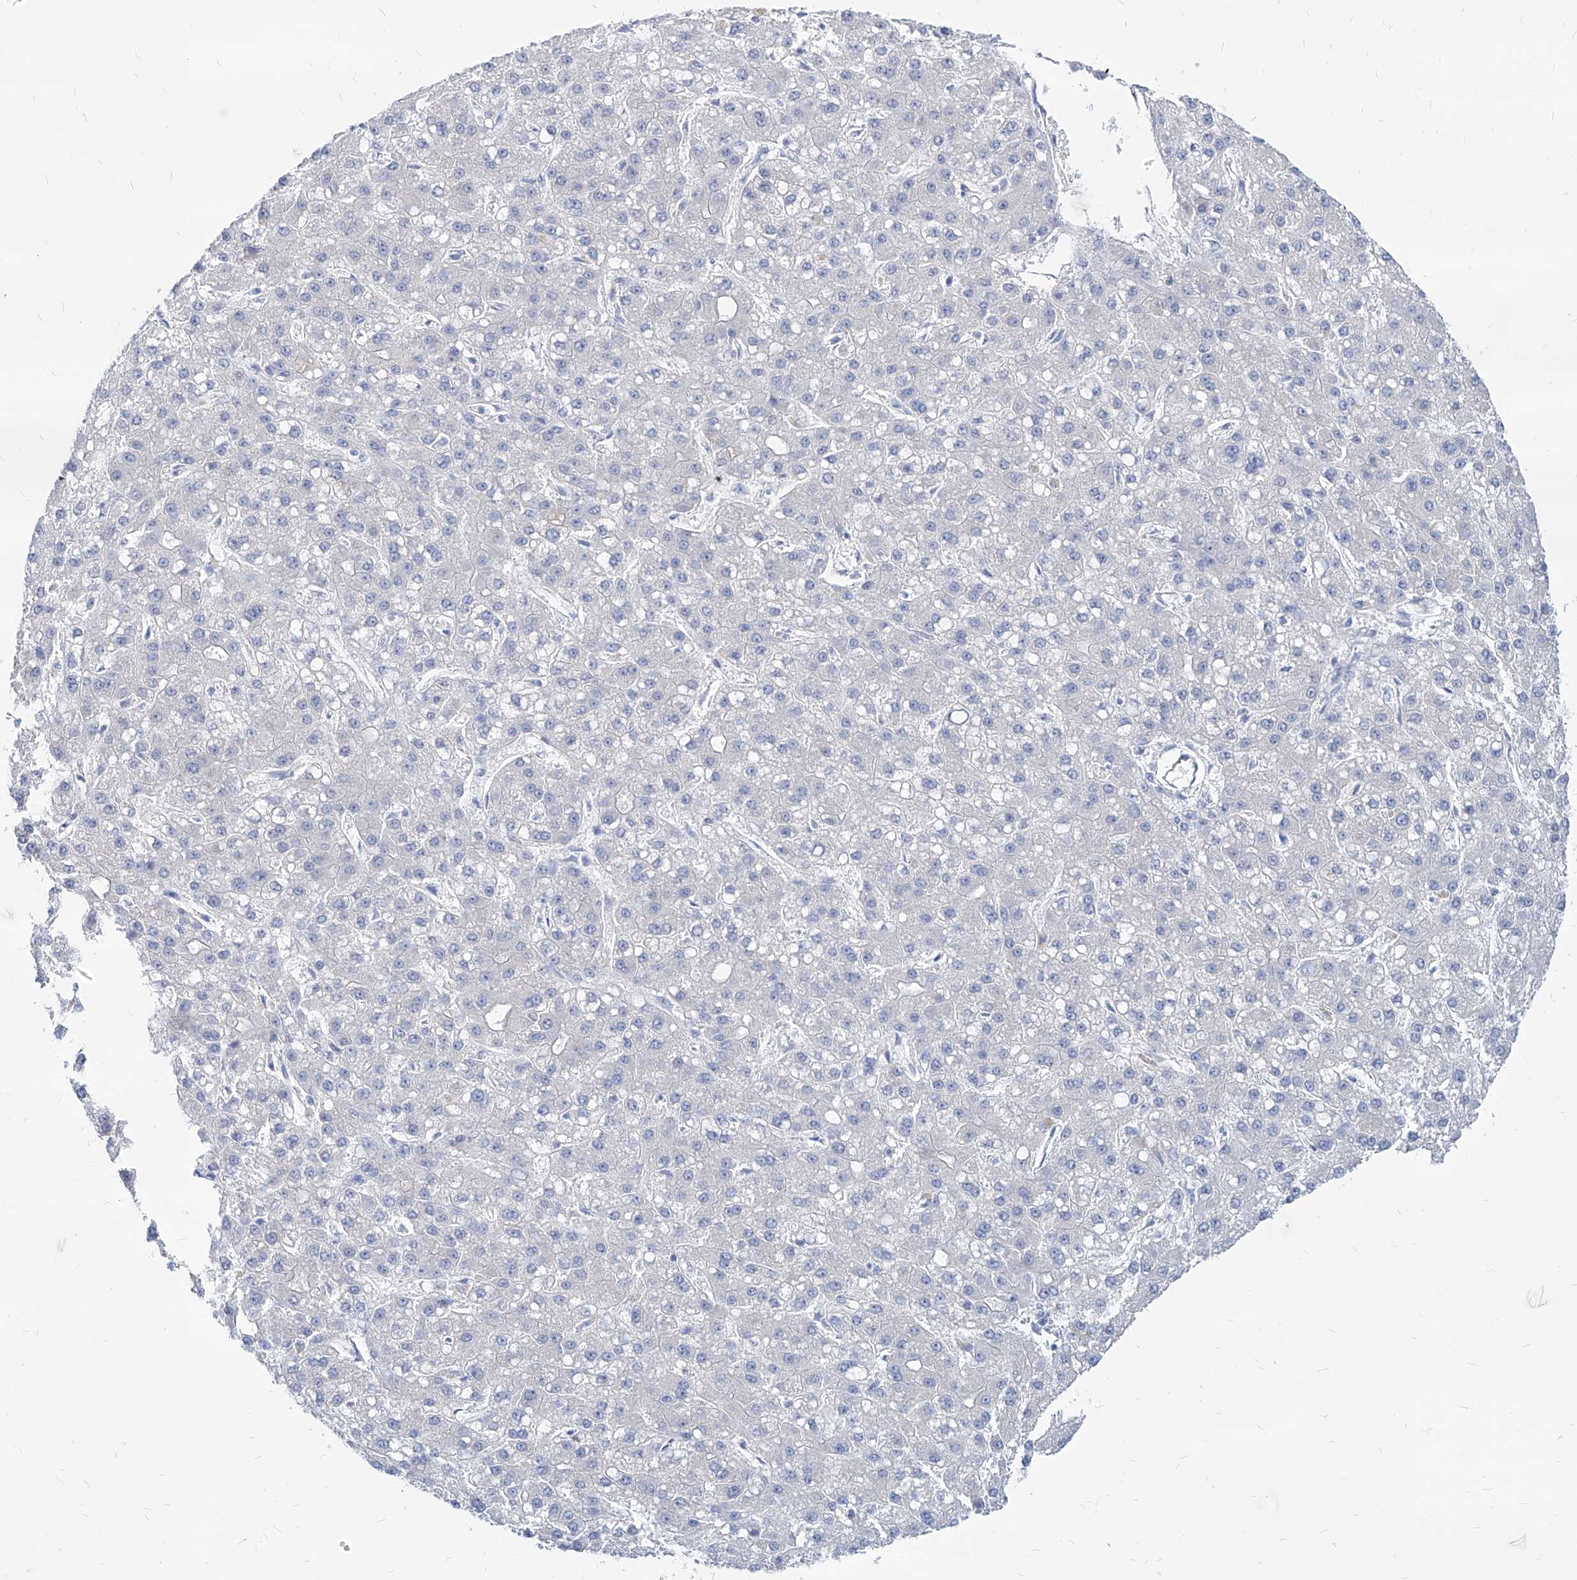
{"staining": {"intensity": "negative", "quantity": "none", "location": "none"}, "tissue": "liver cancer", "cell_type": "Tumor cells", "image_type": "cancer", "snomed": [{"axis": "morphology", "description": "Carcinoma, Hepatocellular, NOS"}, {"axis": "topography", "description": "Liver"}], "caption": "Protein analysis of liver cancer shows no significant staining in tumor cells. (Stains: DAB (3,3'-diaminobenzidine) immunohistochemistry with hematoxylin counter stain, Microscopy: brightfield microscopy at high magnification).", "gene": "AKAP10", "patient": {"sex": "male", "age": 67}}